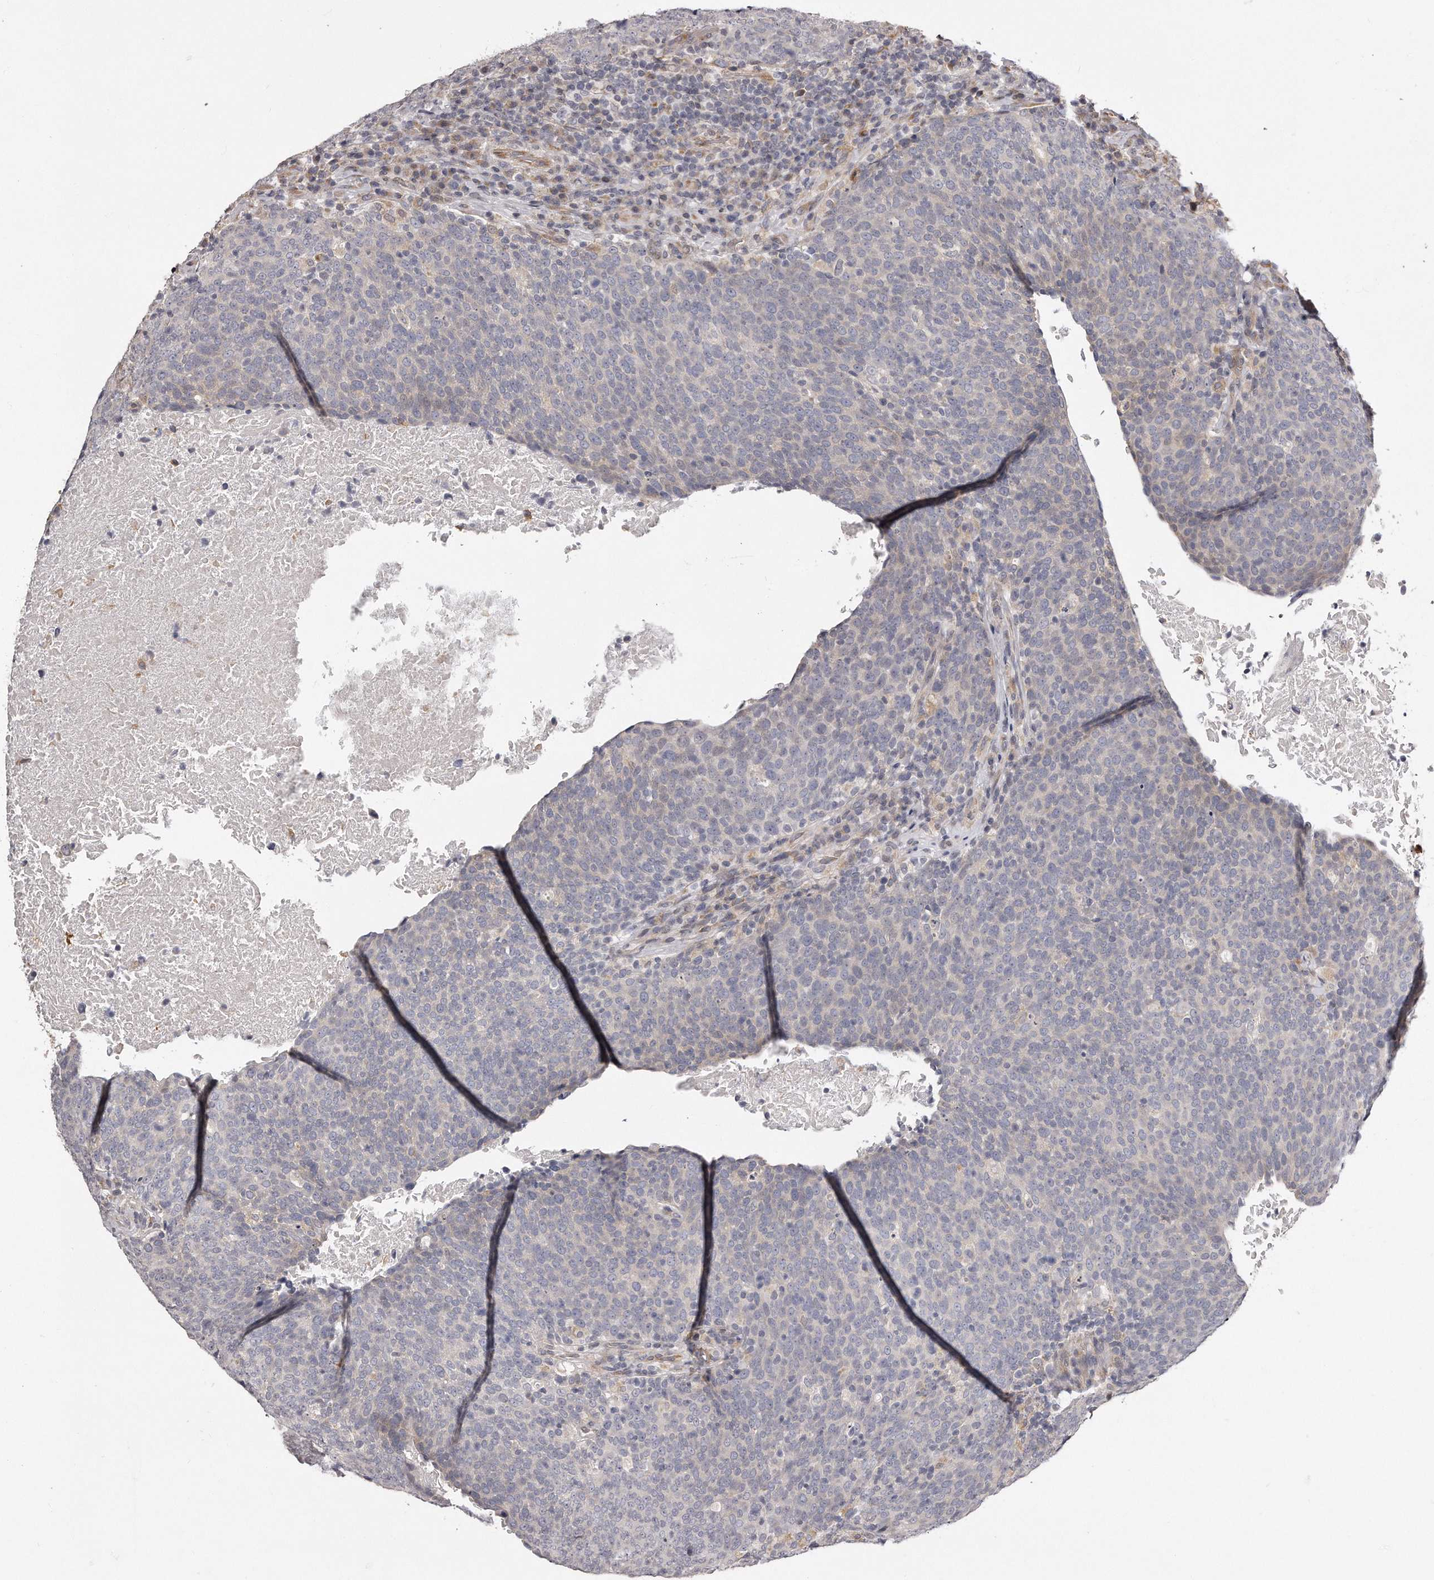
{"staining": {"intensity": "negative", "quantity": "none", "location": "none"}, "tissue": "head and neck cancer", "cell_type": "Tumor cells", "image_type": "cancer", "snomed": [{"axis": "morphology", "description": "Squamous cell carcinoma, NOS"}, {"axis": "morphology", "description": "Squamous cell carcinoma, metastatic, NOS"}, {"axis": "topography", "description": "Lymph node"}, {"axis": "topography", "description": "Head-Neck"}], "caption": "Immunohistochemistry (IHC) image of neoplastic tissue: human head and neck squamous cell carcinoma stained with DAB (3,3'-diaminobenzidine) displays no significant protein expression in tumor cells.", "gene": "TRAPPC14", "patient": {"sex": "male", "age": 62}}